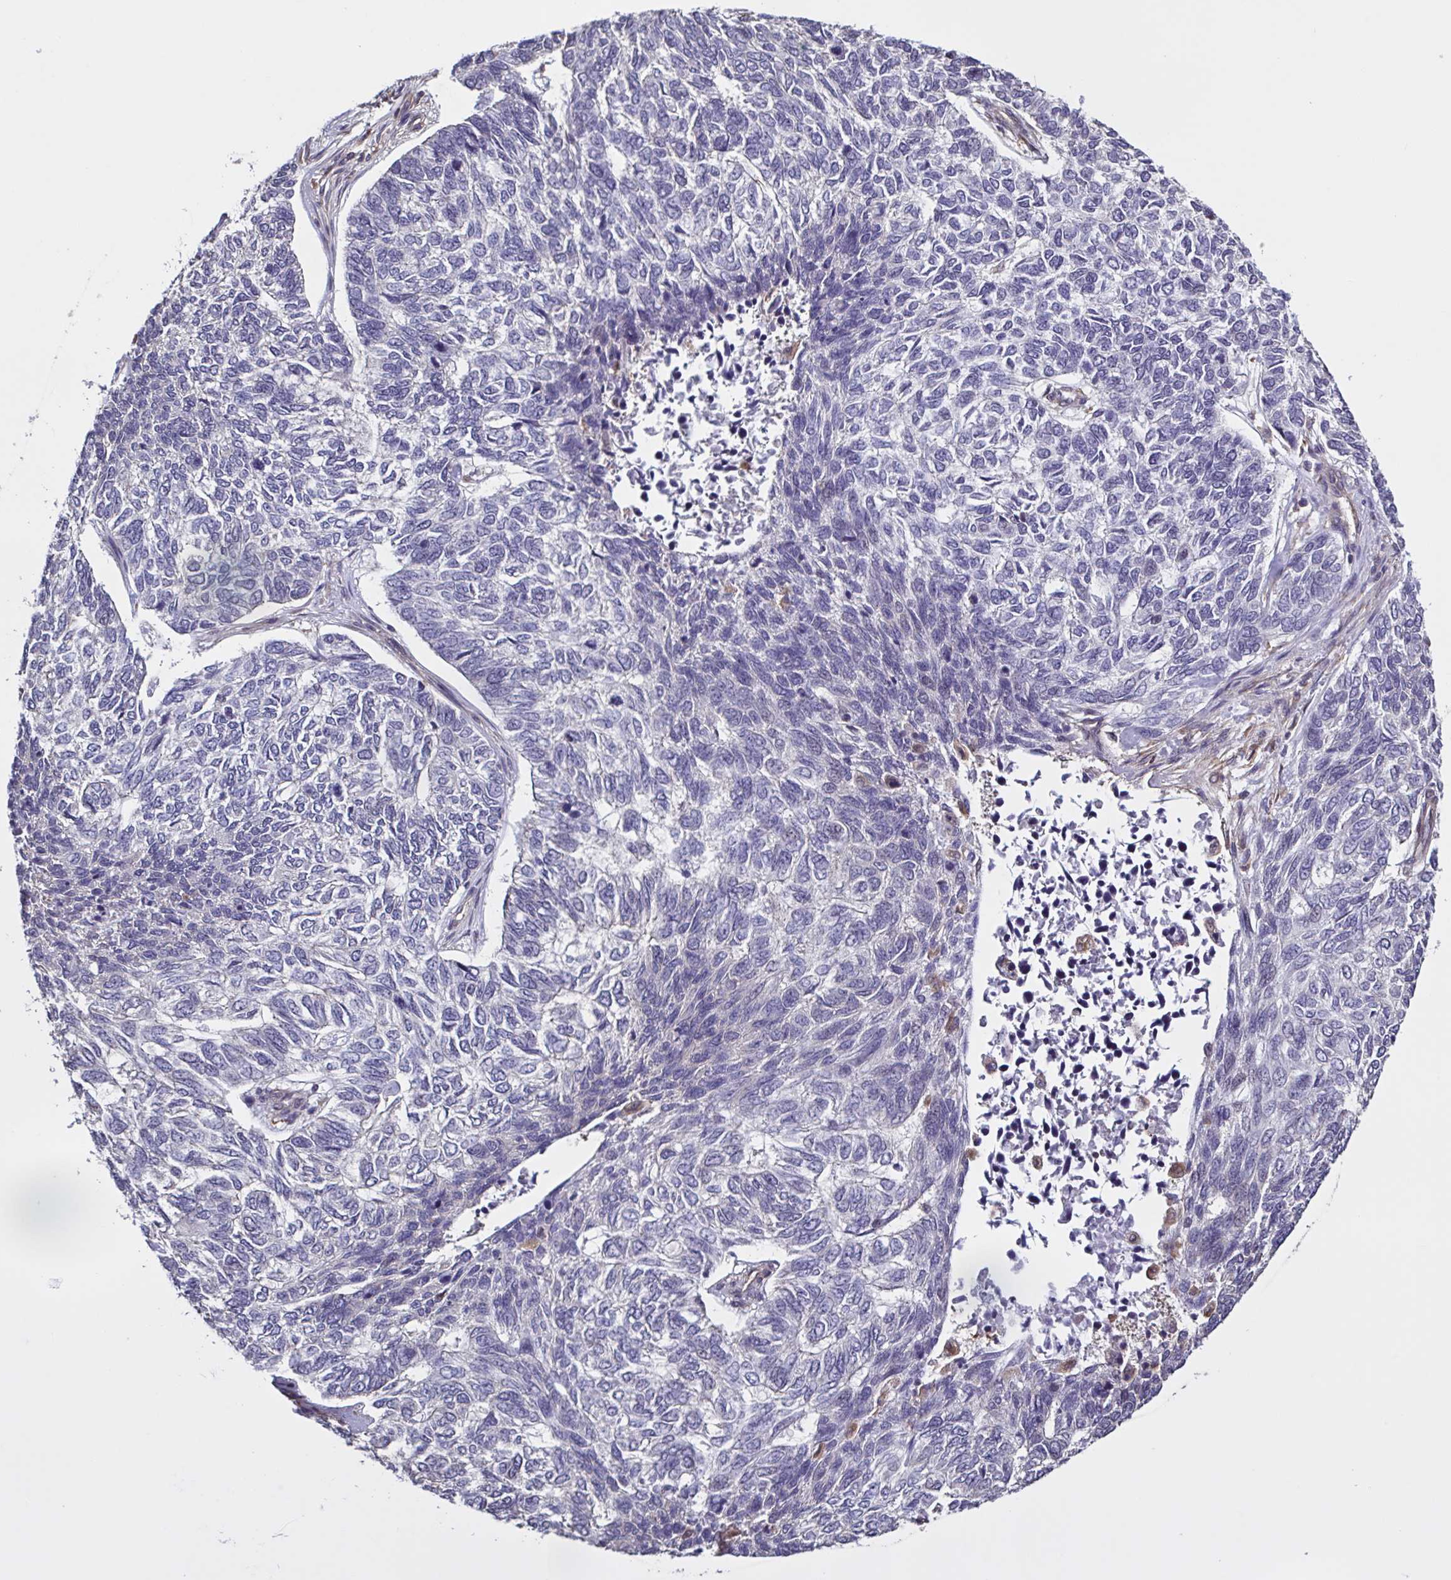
{"staining": {"intensity": "negative", "quantity": "none", "location": "none"}, "tissue": "skin cancer", "cell_type": "Tumor cells", "image_type": "cancer", "snomed": [{"axis": "morphology", "description": "Basal cell carcinoma"}, {"axis": "topography", "description": "Skin"}], "caption": "Tumor cells show no significant expression in skin basal cell carcinoma.", "gene": "ZNF200", "patient": {"sex": "female", "age": 65}}